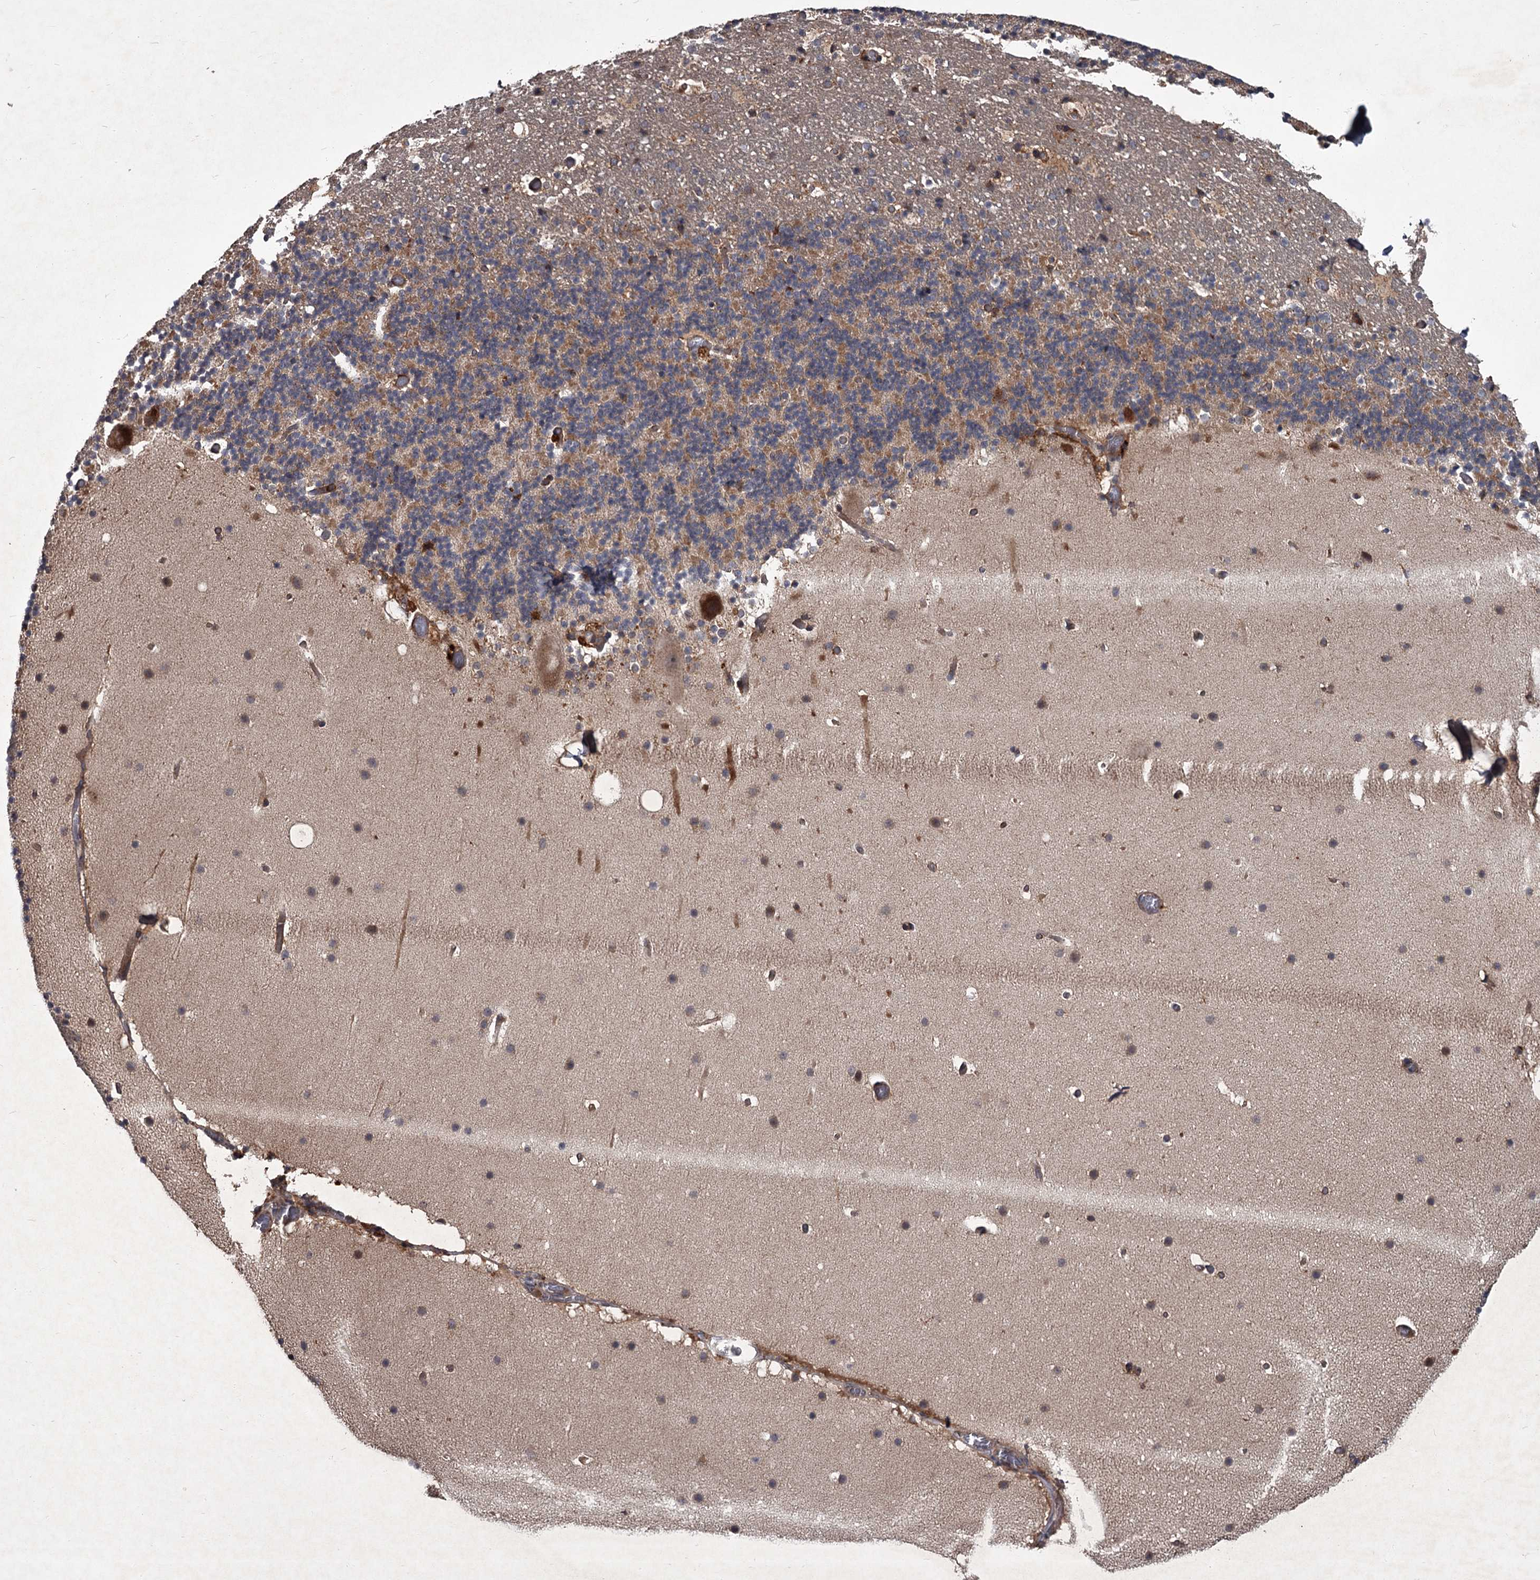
{"staining": {"intensity": "weak", "quantity": "25%-75%", "location": "cytoplasmic/membranous"}, "tissue": "cerebellum", "cell_type": "Cells in granular layer", "image_type": "normal", "snomed": [{"axis": "morphology", "description": "Normal tissue, NOS"}, {"axis": "topography", "description": "Cerebellum"}], "caption": "The micrograph displays immunohistochemical staining of benign cerebellum. There is weak cytoplasmic/membranous positivity is seen in approximately 25%-75% of cells in granular layer.", "gene": "UNC93B1", "patient": {"sex": "male", "age": 57}}